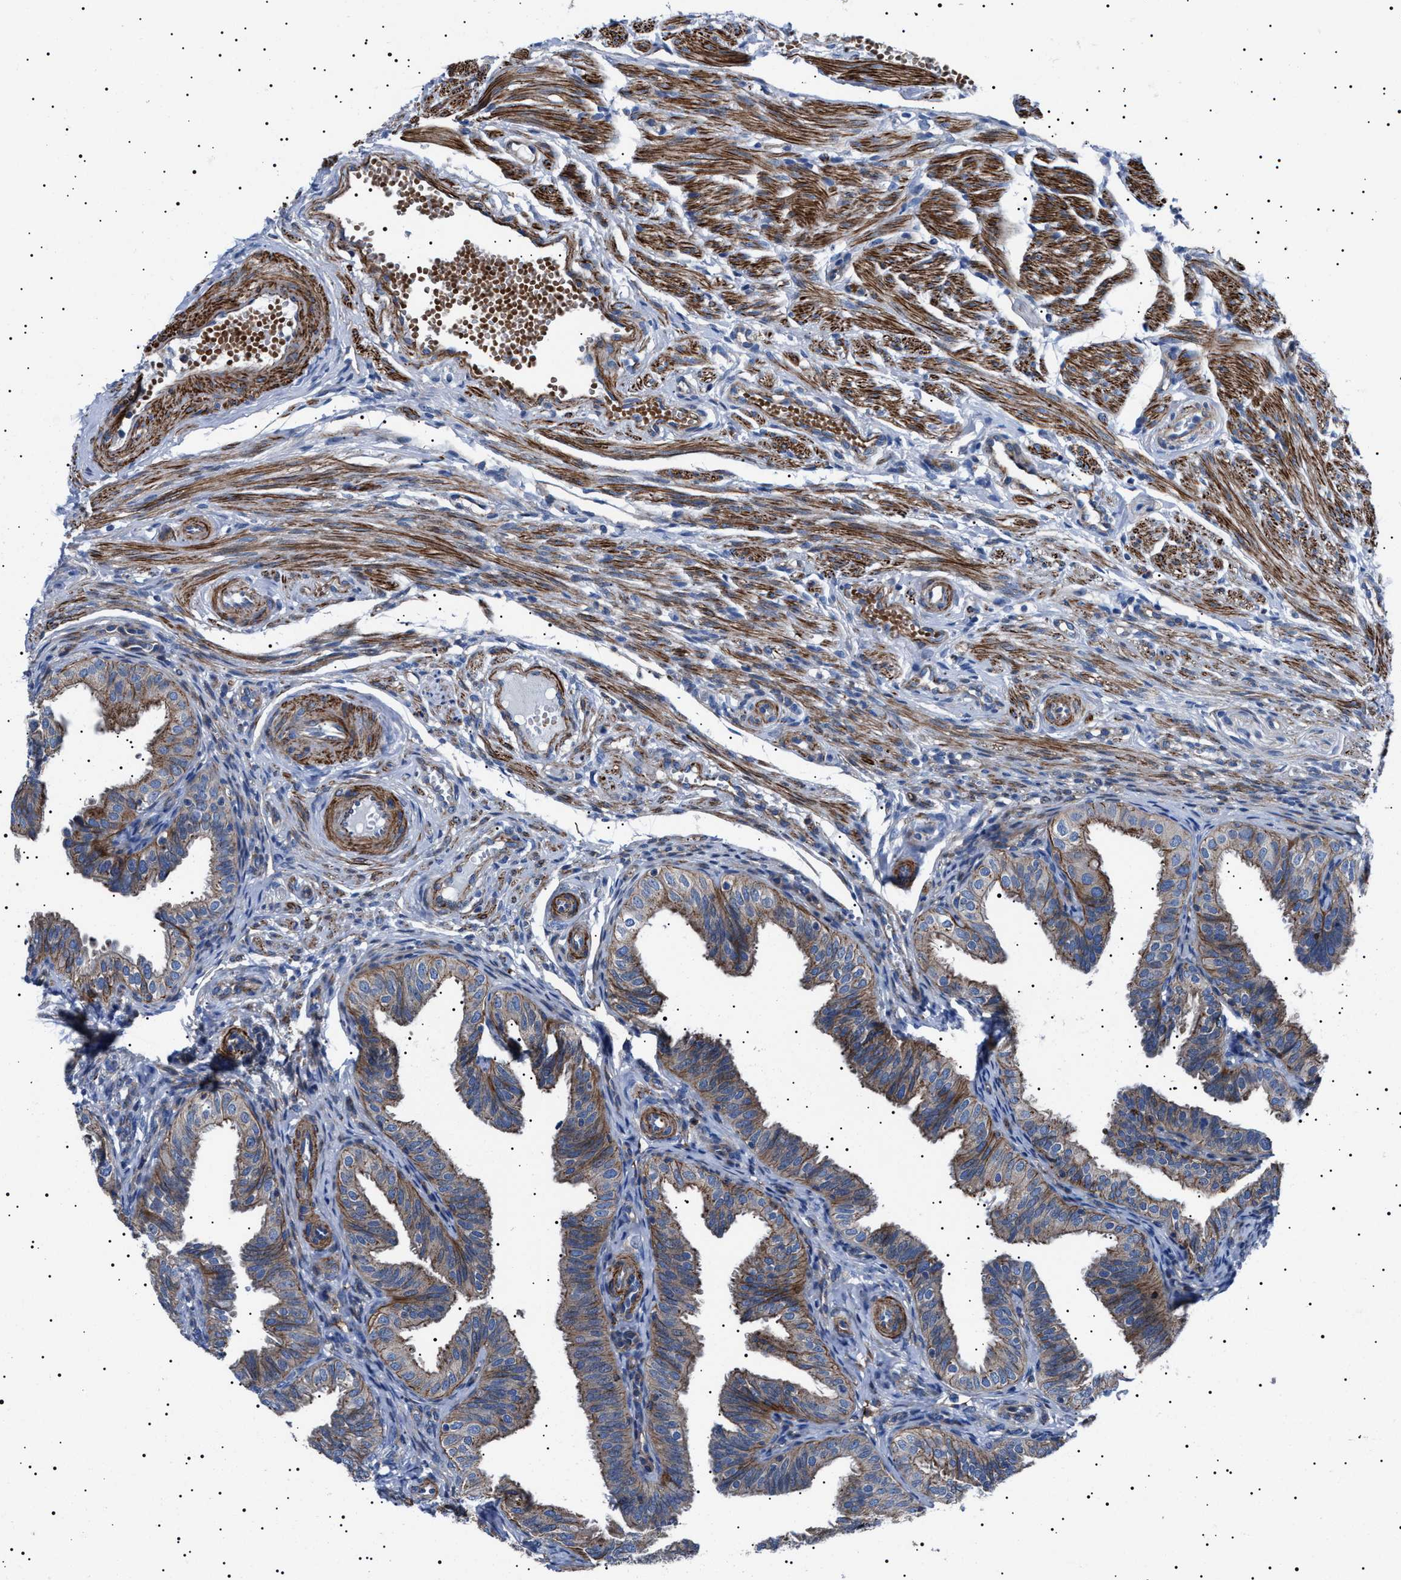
{"staining": {"intensity": "weak", "quantity": ">75%", "location": "cytoplasmic/membranous"}, "tissue": "fallopian tube", "cell_type": "Glandular cells", "image_type": "normal", "snomed": [{"axis": "morphology", "description": "Normal tissue, NOS"}, {"axis": "topography", "description": "Fallopian tube"}], "caption": "Protein expression analysis of unremarkable fallopian tube shows weak cytoplasmic/membranous expression in approximately >75% of glandular cells.", "gene": "NEU1", "patient": {"sex": "female", "age": 35}}